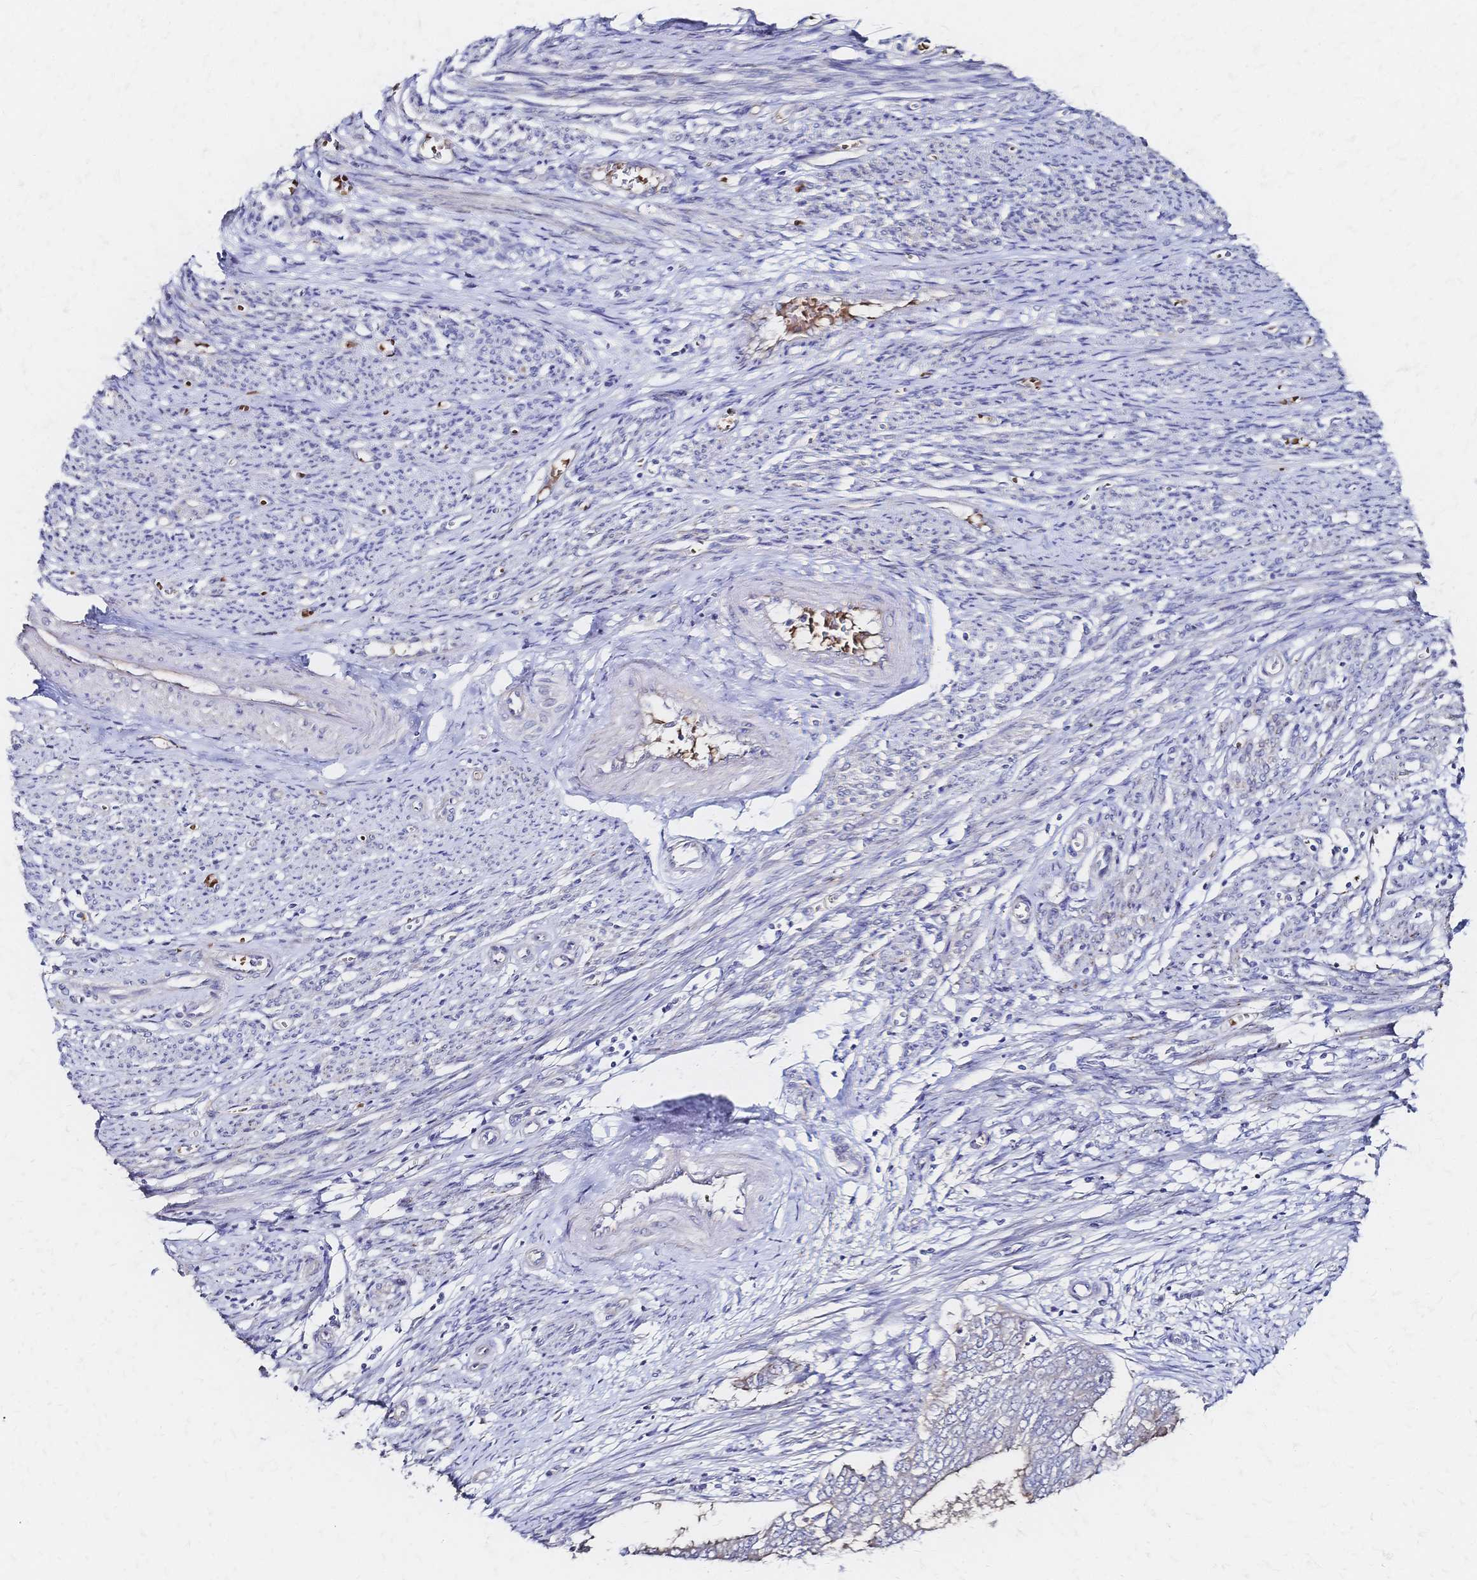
{"staining": {"intensity": "negative", "quantity": "none", "location": "none"}, "tissue": "endometrial cancer", "cell_type": "Tumor cells", "image_type": "cancer", "snomed": [{"axis": "morphology", "description": "Adenocarcinoma, NOS"}, {"axis": "topography", "description": "Endometrium"}], "caption": "Histopathology image shows no significant protein expression in tumor cells of adenocarcinoma (endometrial).", "gene": "SLC5A1", "patient": {"sex": "female", "age": 62}}